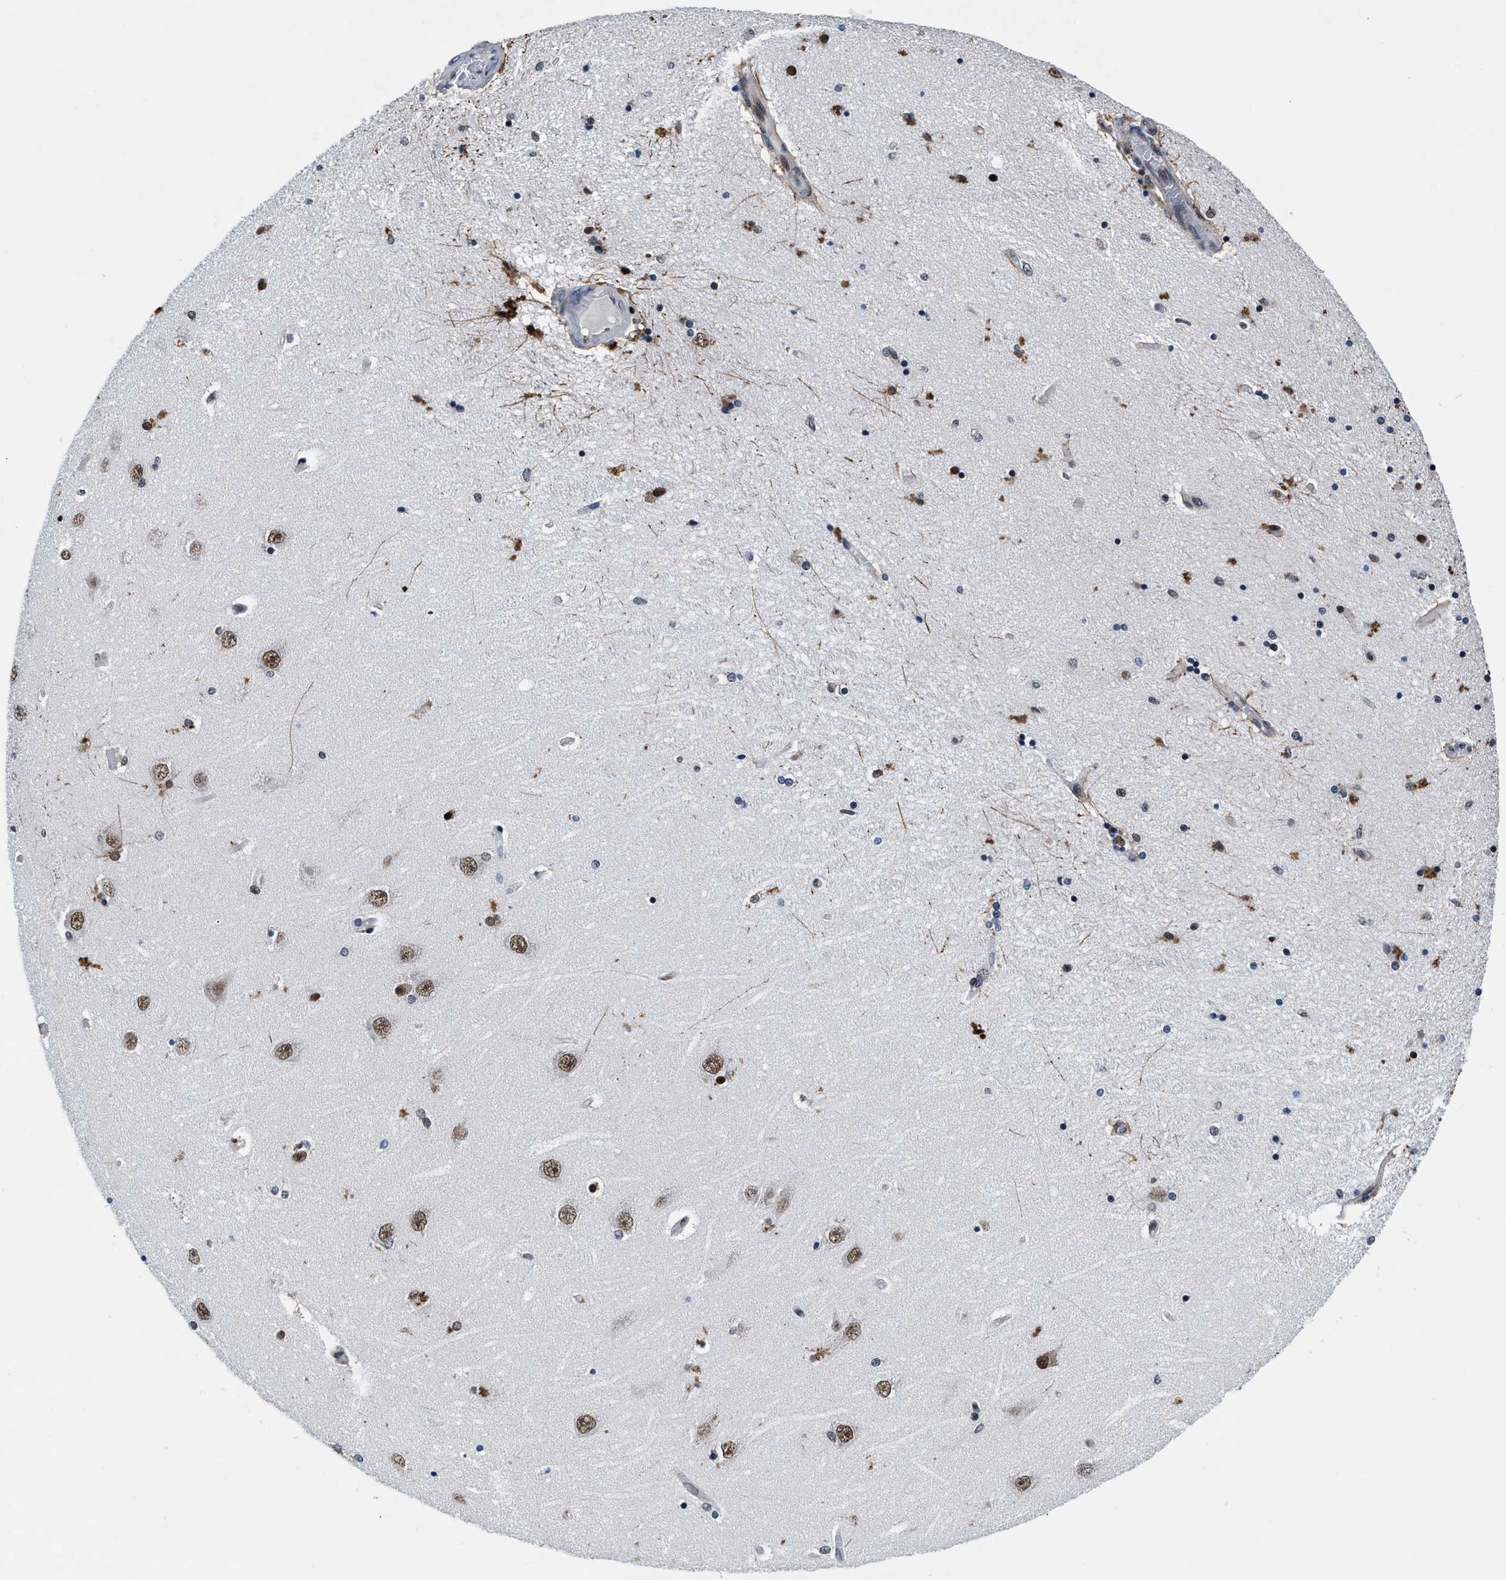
{"staining": {"intensity": "strong", "quantity": "<25%", "location": "nuclear"}, "tissue": "hippocampus", "cell_type": "Glial cells", "image_type": "normal", "snomed": [{"axis": "morphology", "description": "Normal tissue, NOS"}, {"axis": "topography", "description": "Hippocampus"}], "caption": "A micrograph showing strong nuclear expression in approximately <25% of glial cells in normal hippocampus, as visualized by brown immunohistochemical staining.", "gene": "WDR81", "patient": {"sex": "female", "age": 54}}